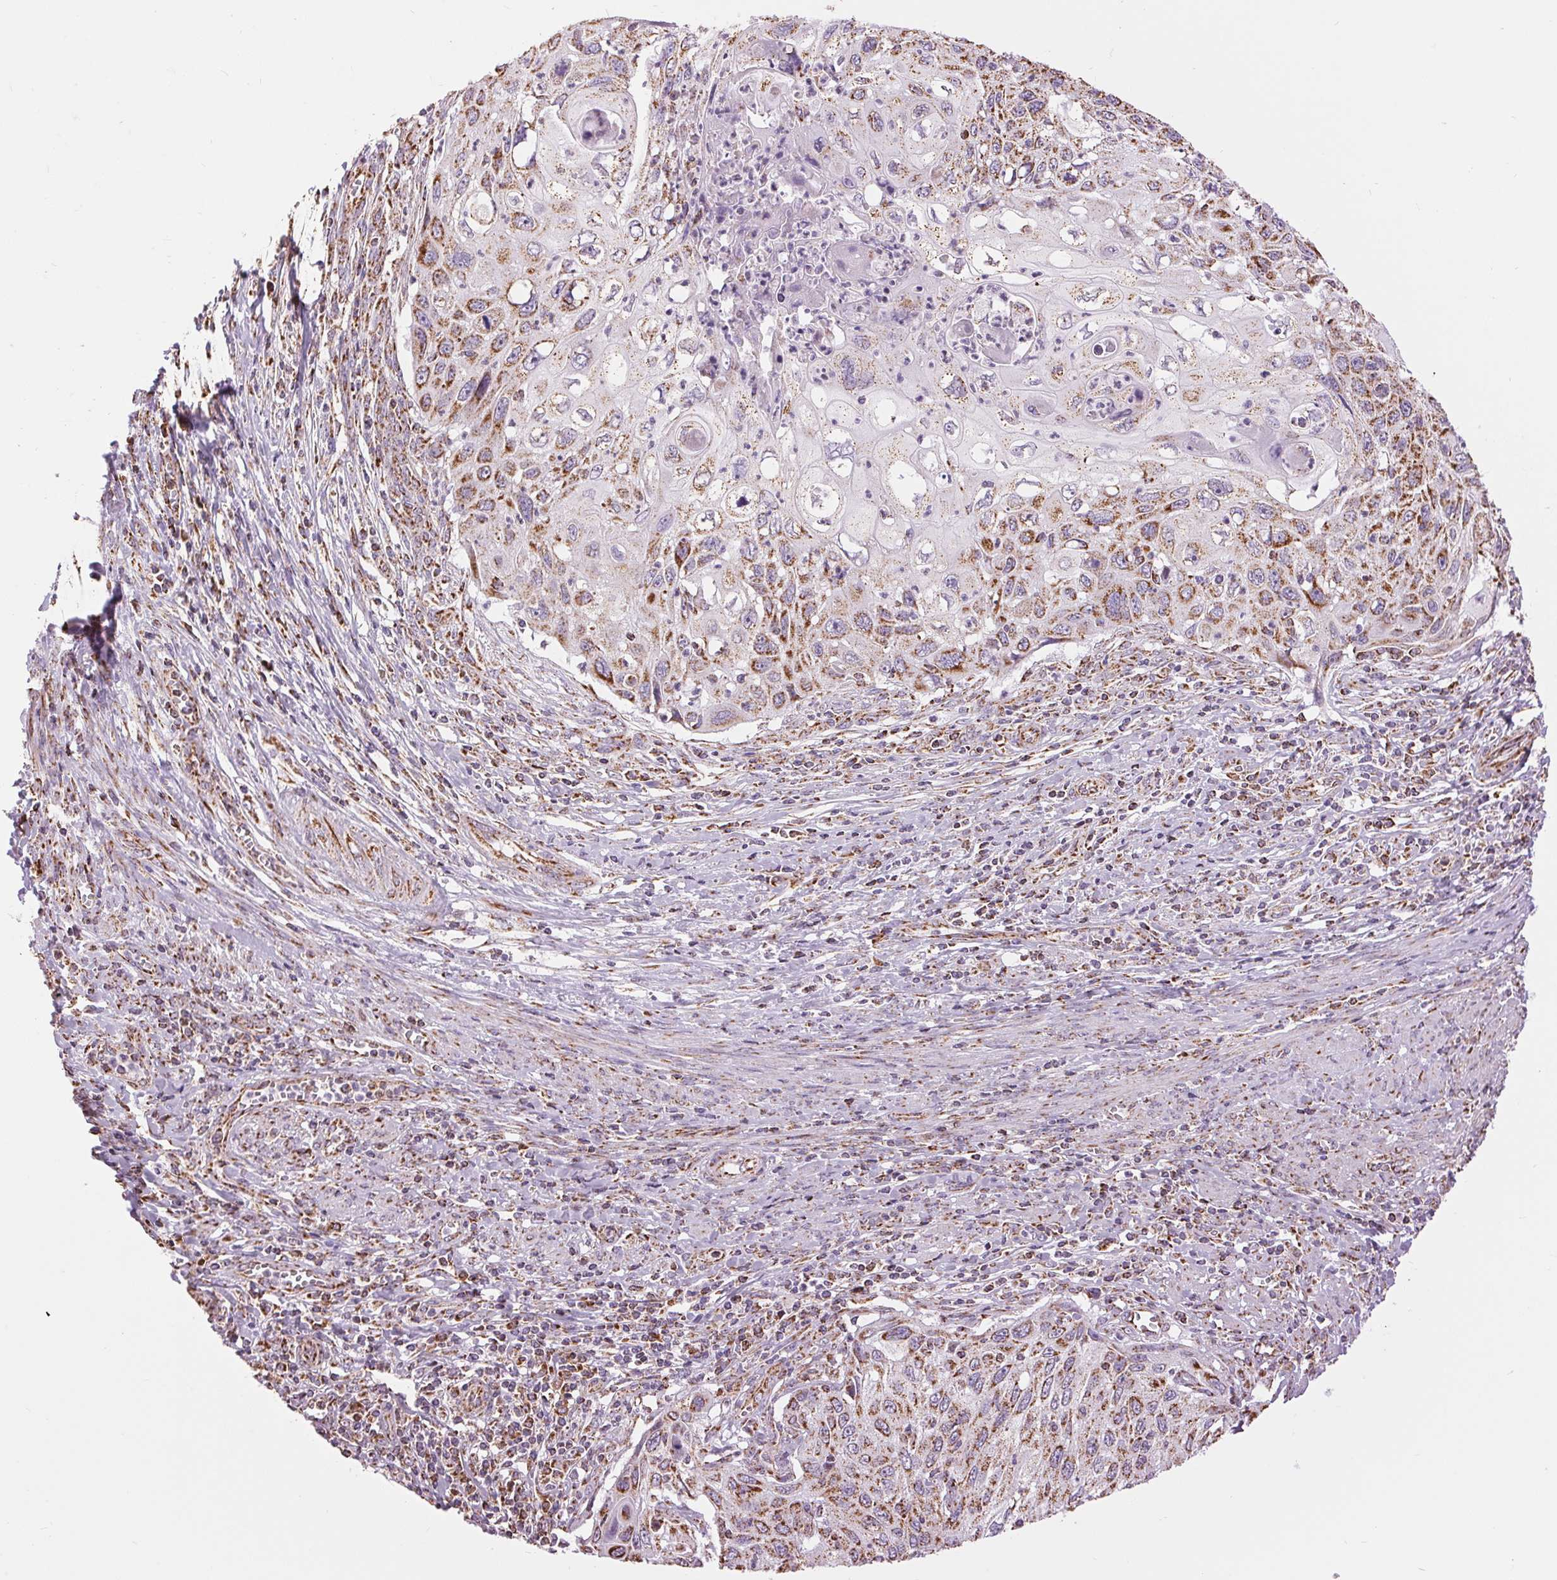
{"staining": {"intensity": "moderate", "quantity": "25%-75%", "location": "cytoplasmic/membranous"}, "tissue": "cervical cancer", "cell_type": "Tumor cells", "image_type": "cancer", "snomed": [{"axis": "morphology", "description": "Squamous cell carcinoma, NOS"}, {"axis": "topography", "description": "Cervix"}], "caption": "Squamous cell carcinoma (cervical) was stained to show a protein in brown. There is medium levels of moderate cytoplasmic/membranous staining in about 25%-75% of tumor cells.", "gene": "ATP5PB", "patient": {"sex": "female", "age": 70}}